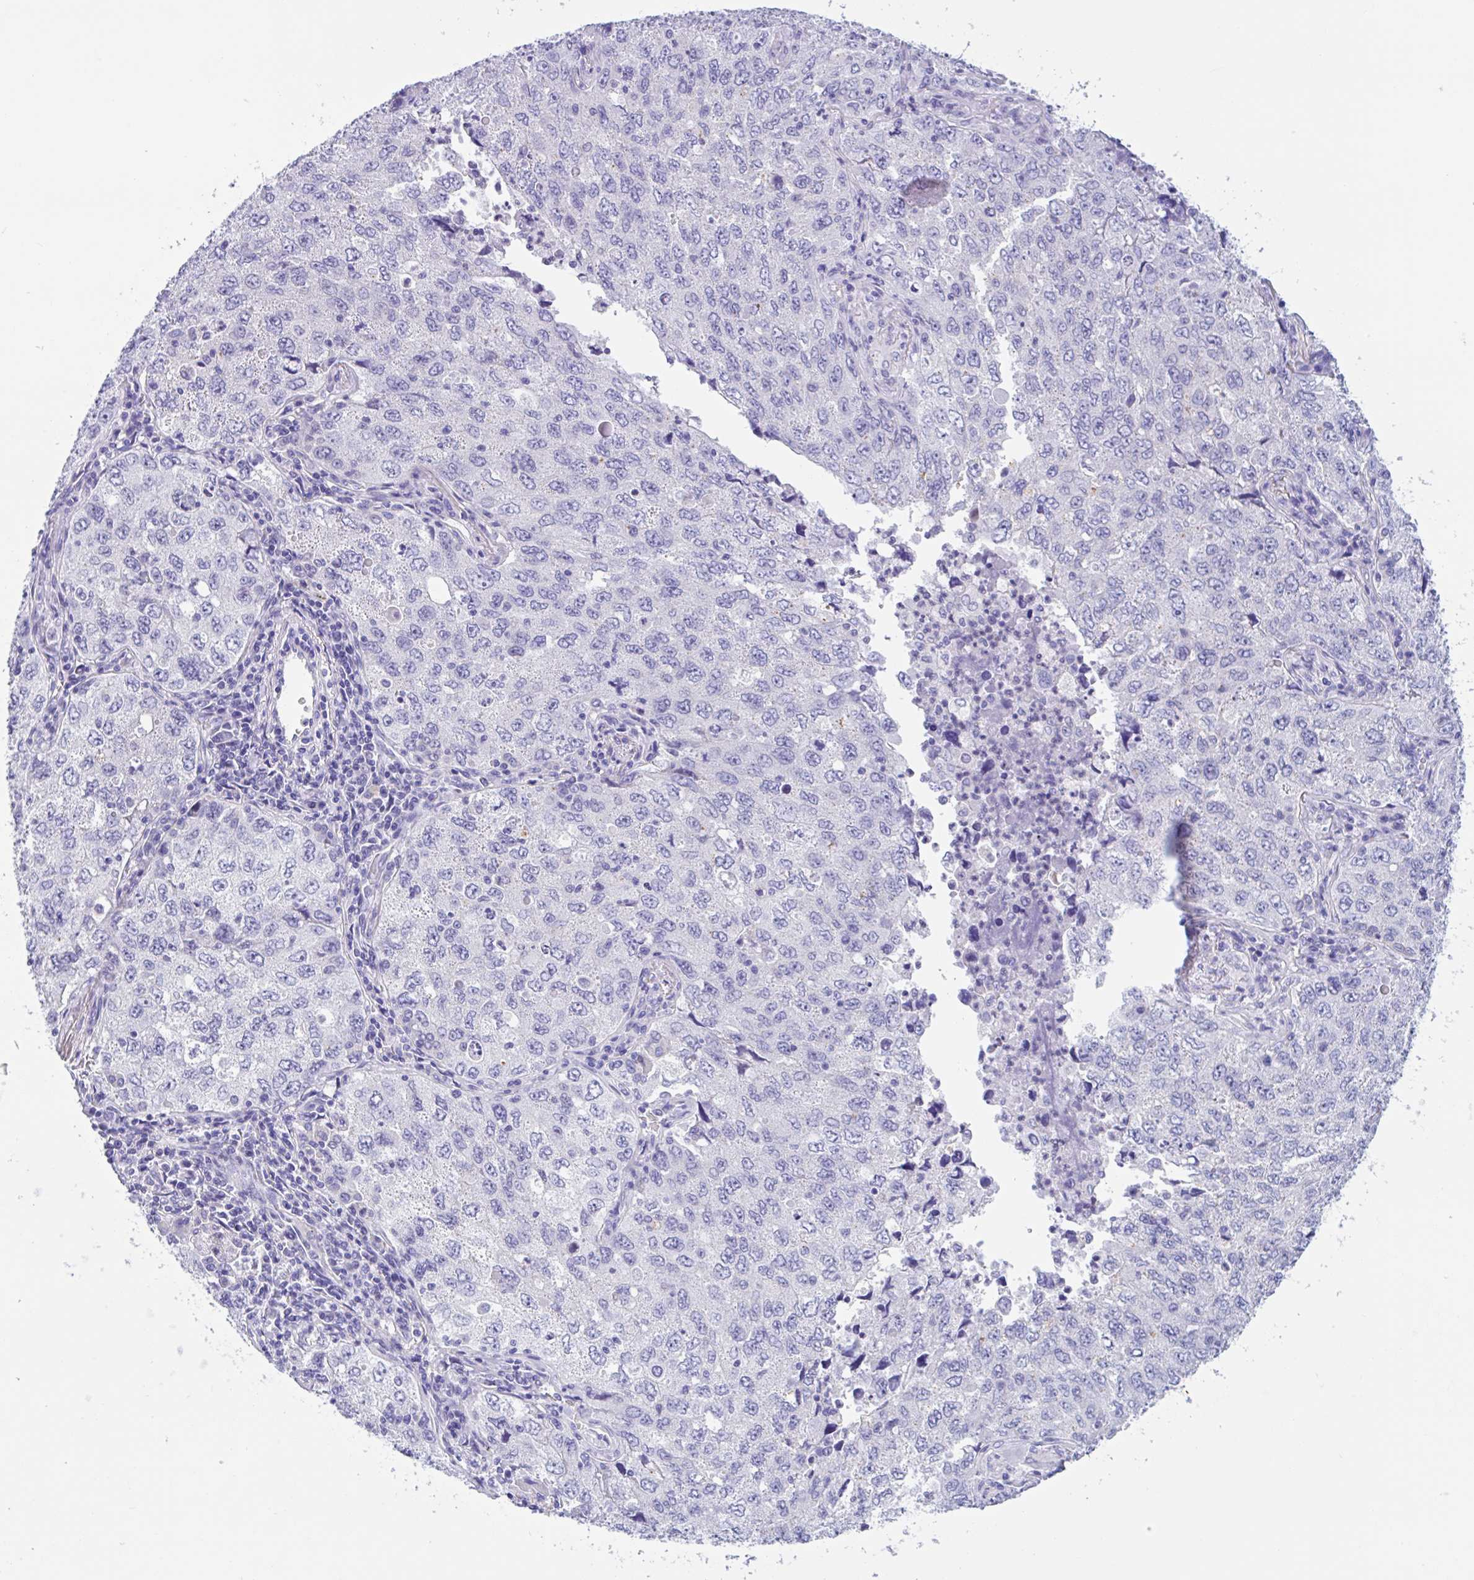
{"staining": {"intensity": "negative", "quantity": "none", "location": "none"}, "tissue": "lung cancer", "cell_type": "Tumor cells", "image_type": "cancer", "snomed": [{"axis": "morphology", "description": "Adenocarcinoma, NOS"}, {"axis": "topography", "description": "Lung"}], "caption": "The micrograph exhibits no staining of tumor cells in lung cancer. (Brightfield microscopy of DAB IHC at high magnification).", "gene": "OR6N2", "patient": {"sex": "female", "age": 57}}